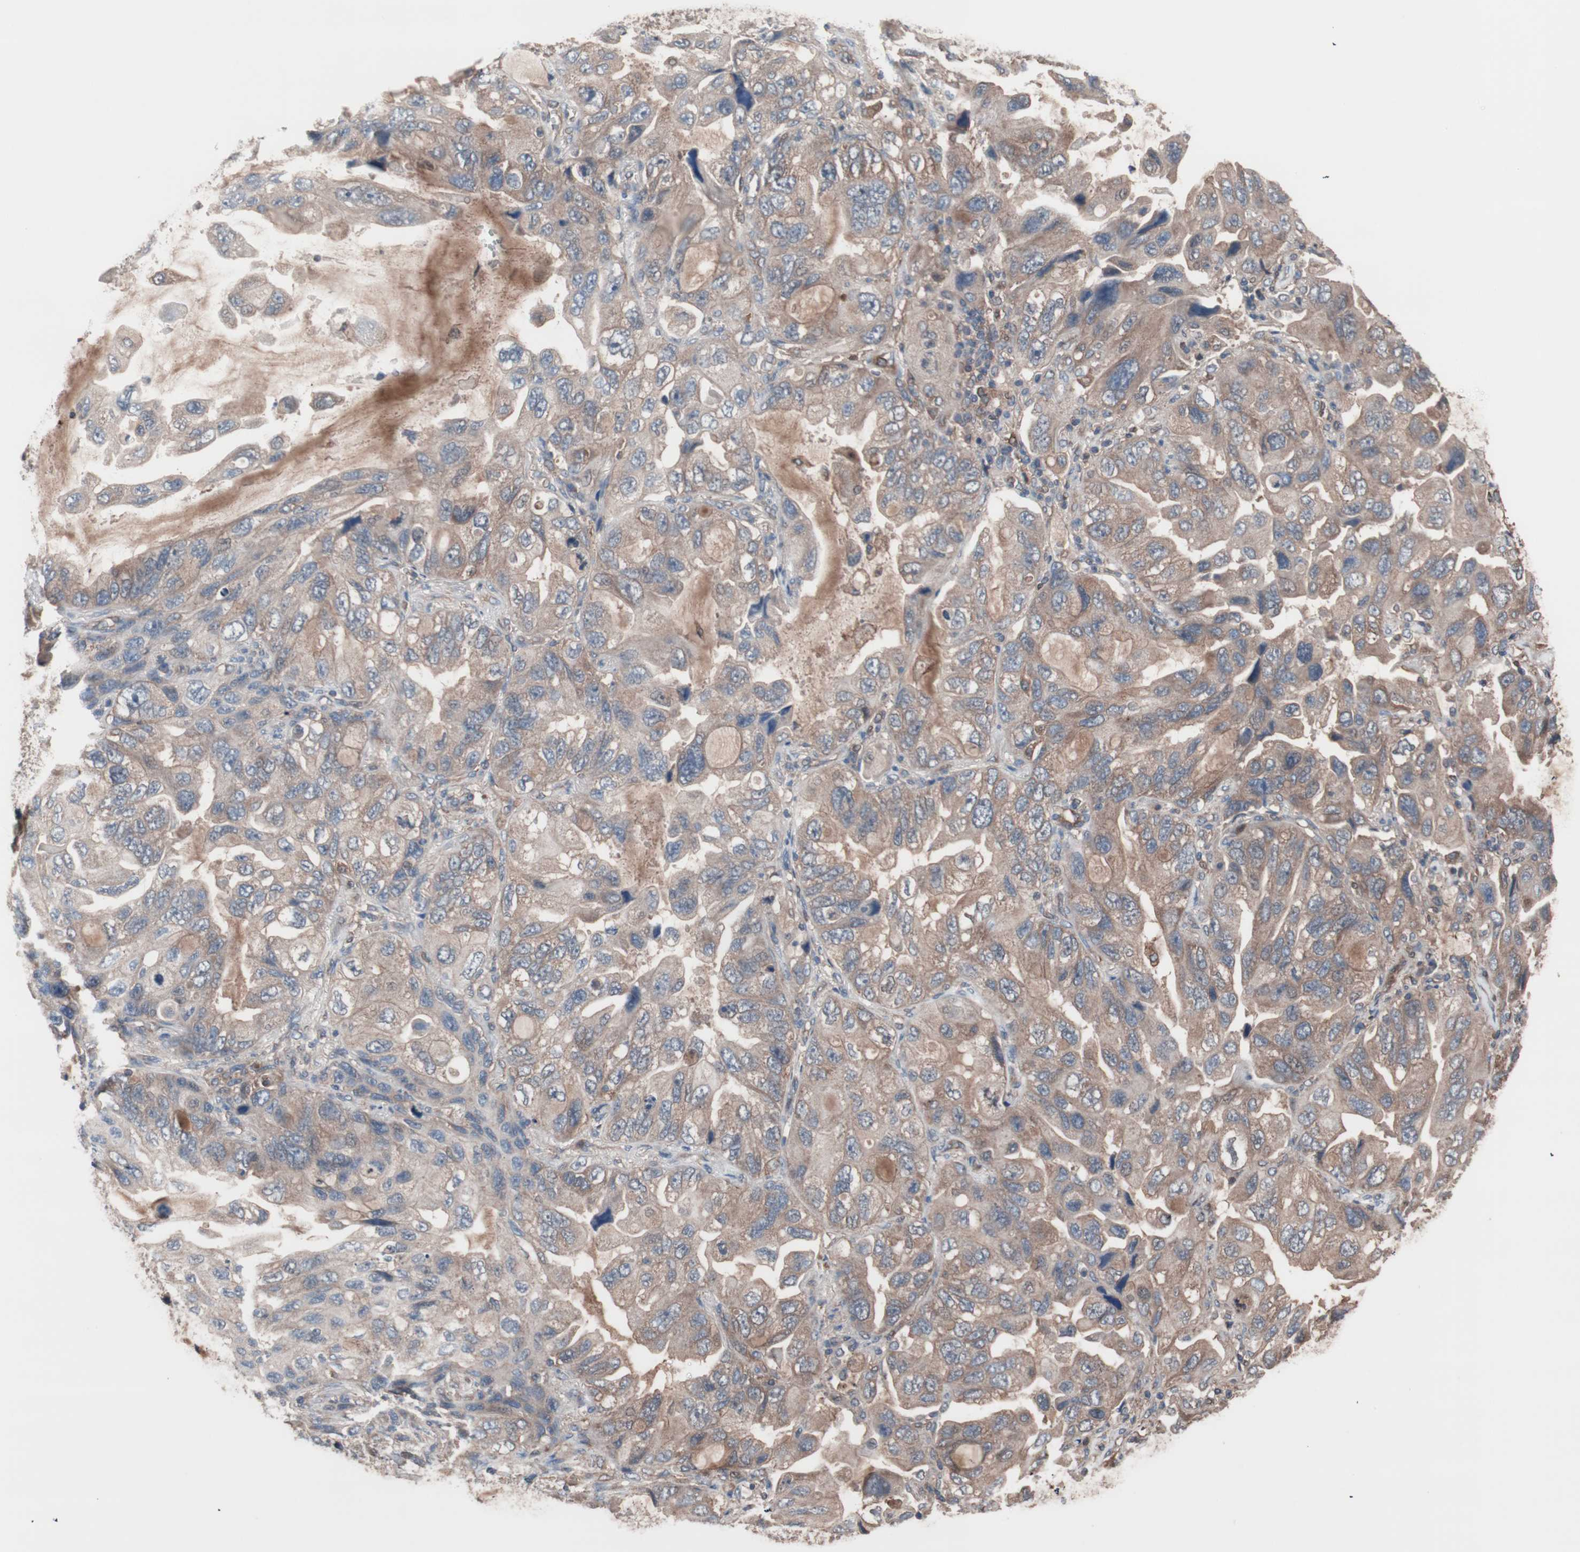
{"staining": {"intensity": "weak", "quantity": ">75%", "location": "cytoplasmic/membranous"}, "tissue": "lung cancer", "cell_type": "Tumor cells", "image_type": "cancer", "snomed": [{"axis": "morphology", "description": "Squamous cell carcinoma, NOS"}, {"axis": "topography", "description": "Lung"}], "caption": "Lung cancer stained for a protein exhibits weak cytoplasmic/membranous positivity in tumor cells.", "gene": "ATG7", "patient": {"sex": "female", "age": 73}}